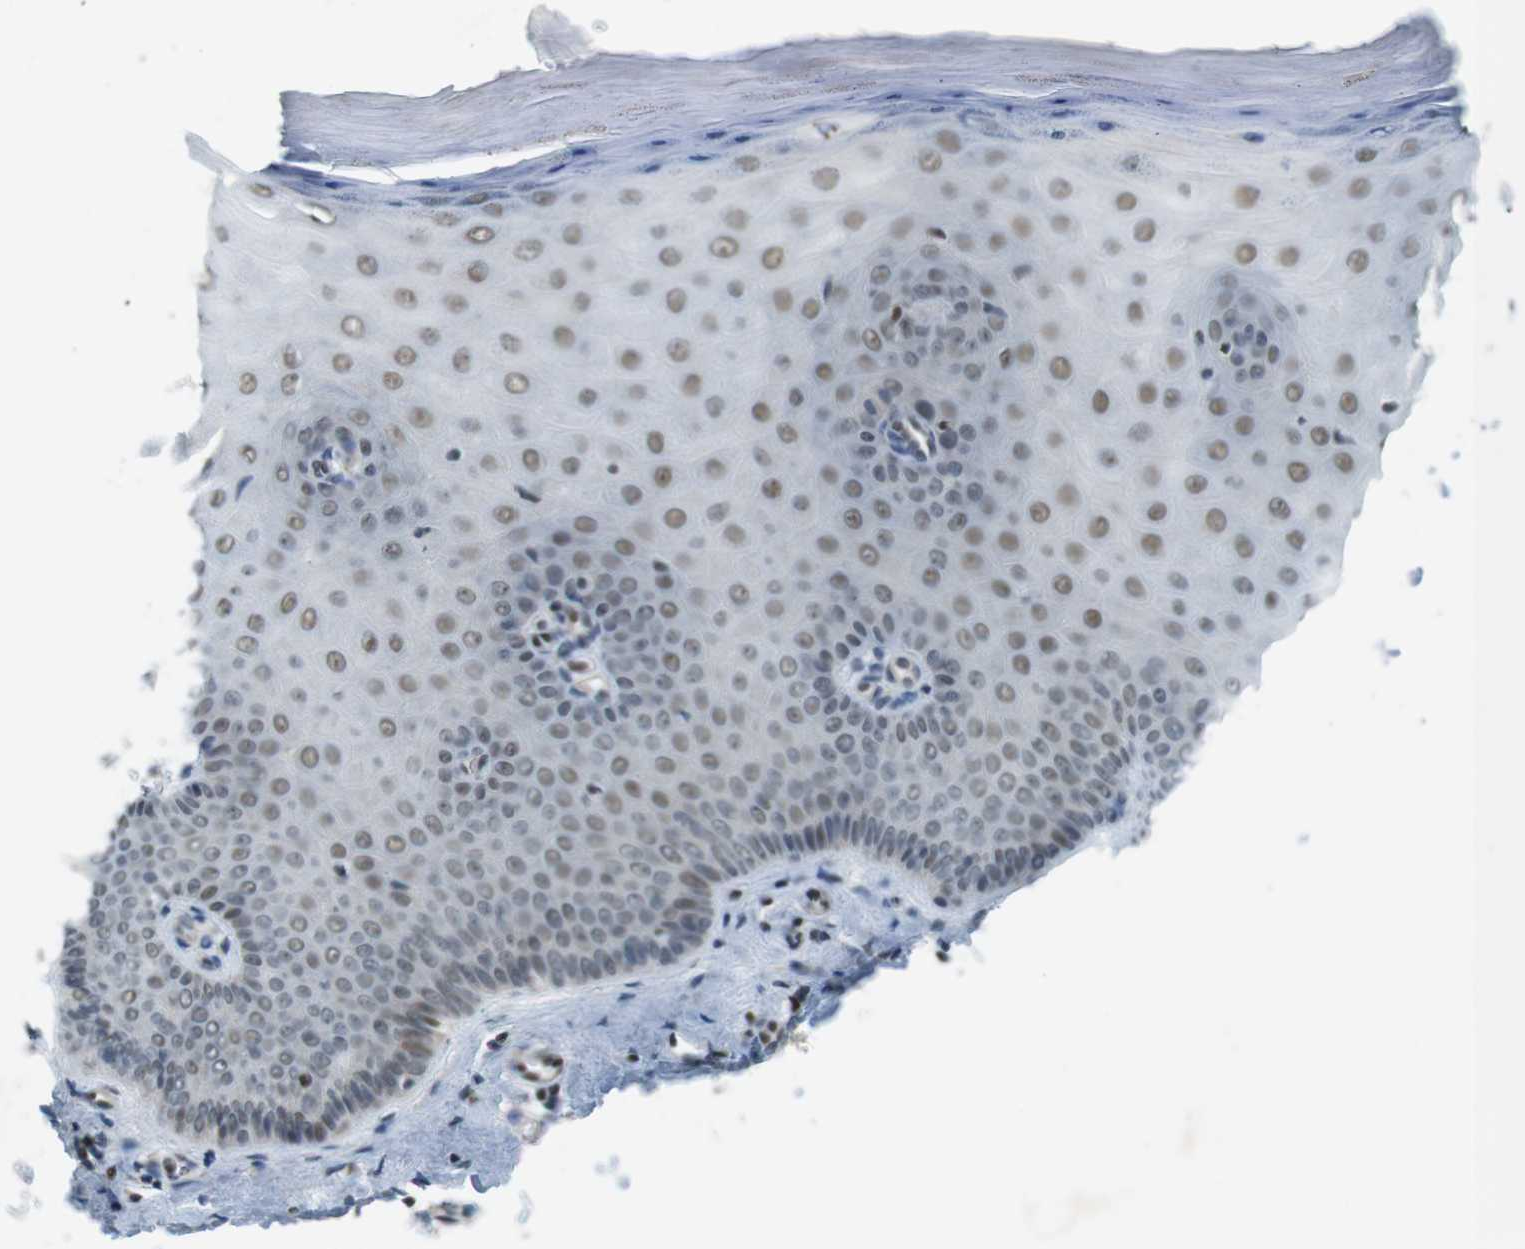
{"staining": {"intensity": "strong", "quantity": ">75%", "location": "nuclear"}, "tissue": "cervix", "cell_type": "Glandular cells", "image_type": "normal", "snomed": [{"axis": "morphology", "description": "Normal tissue, NOS"}, {"axis": "topography", "description": "Cervix"}], "caption": "Cervix stained with IHC exhibits strong nuclear expression in about >75% of glandular cells. (brown staining indicates protein expression, while blue staining denotes nuclei).", "gene": "MAPKAPK5", "patient": {"sex": "female", "age": 55}}